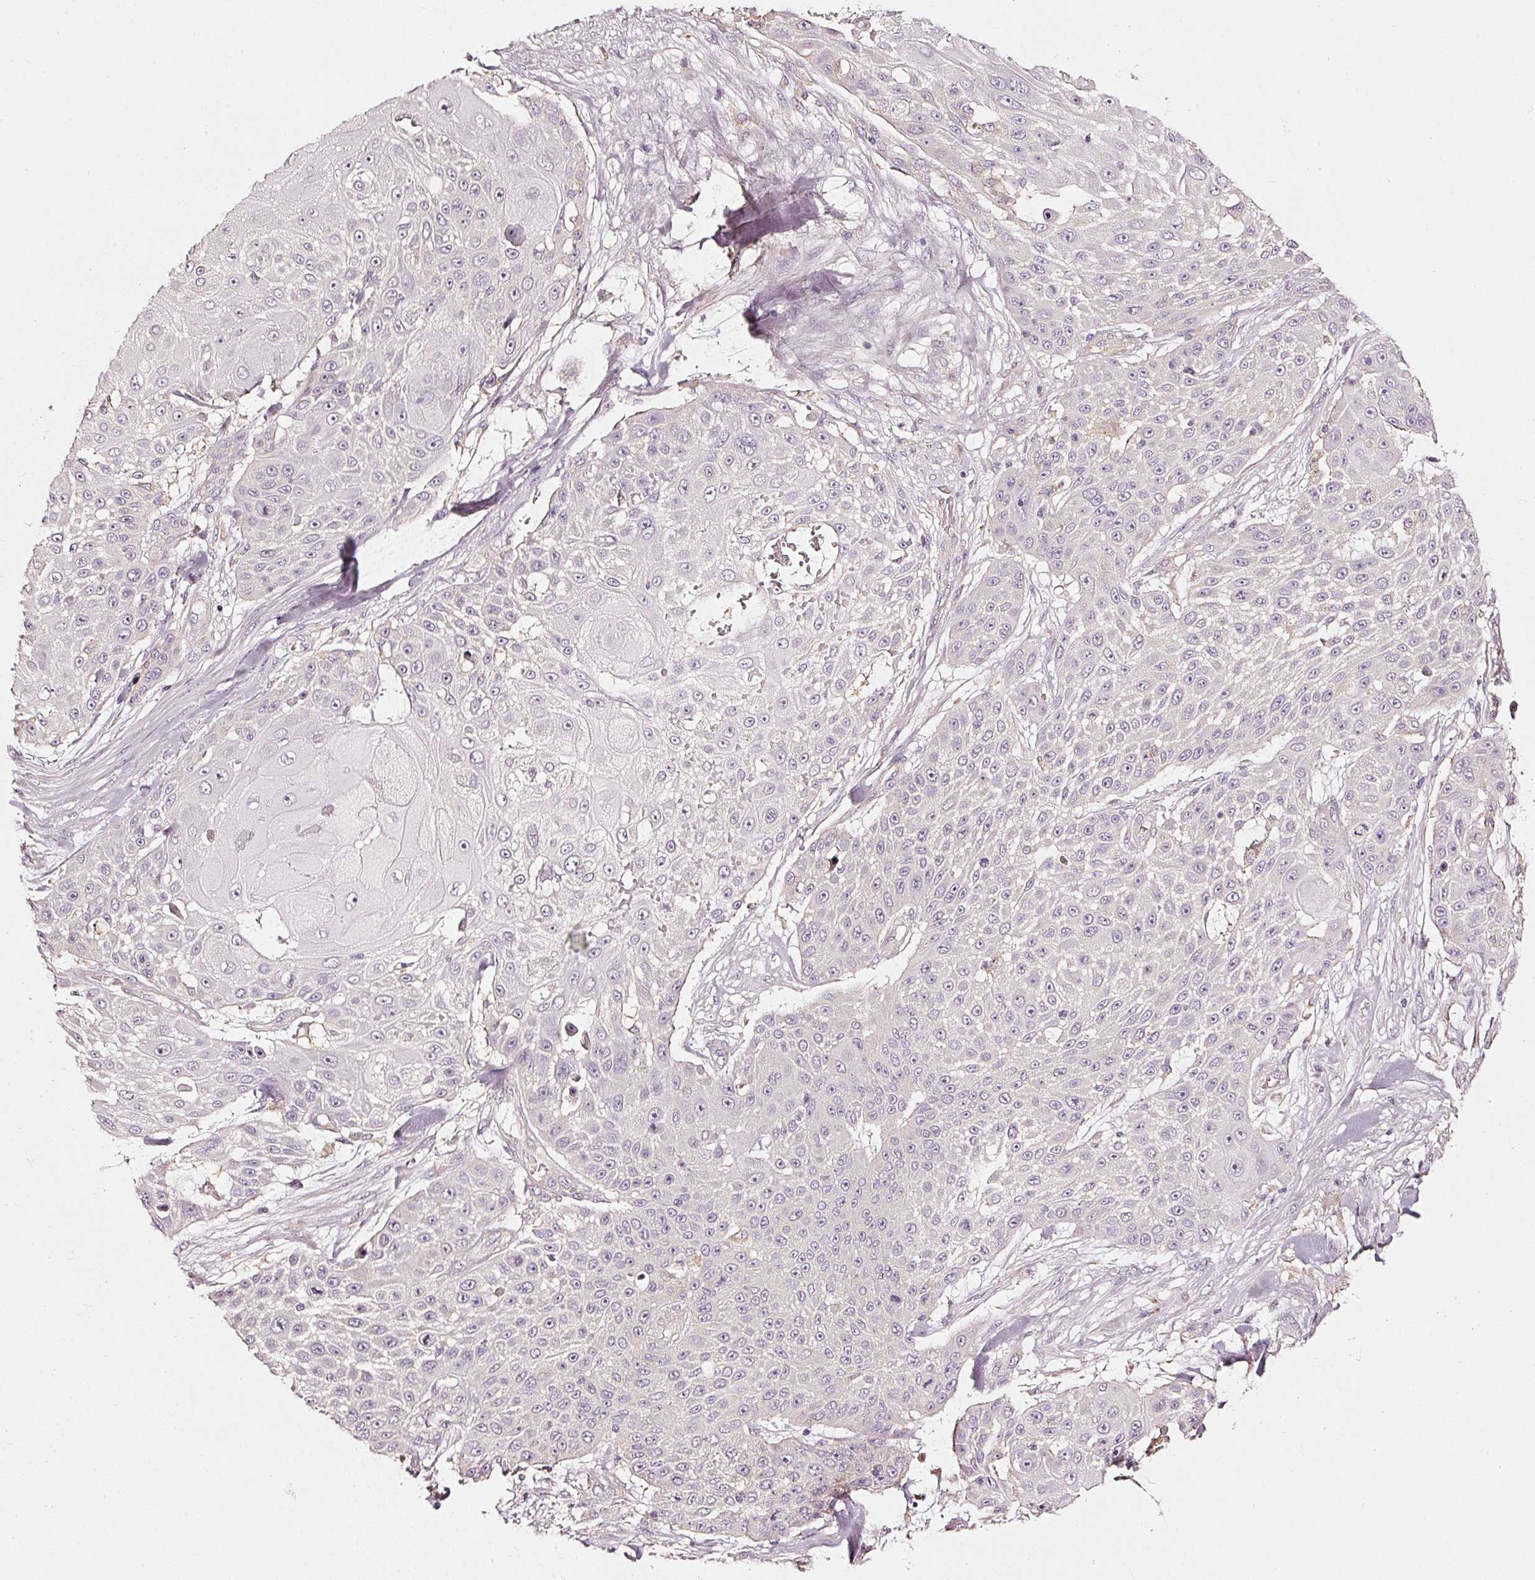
{"staining": {"intensity": "negative", "quantity": "none", "location": "none"}, "tissue": "skin cancer", "cell_type": "Tumor cells", "image_type": "cancer", "snomed": [{"axis": "morphology", "description": "Squamous cell carcinoma, NOS"}, {"axis": "topography", "description": "Skin"}], "caption": "Immunohistochemistry micrograph of human skin cancer stained for a protein (brown), which reveals no expression in tumor cells.", "gene": "CNP", "patient": {"sex": "female", "age": 86}}